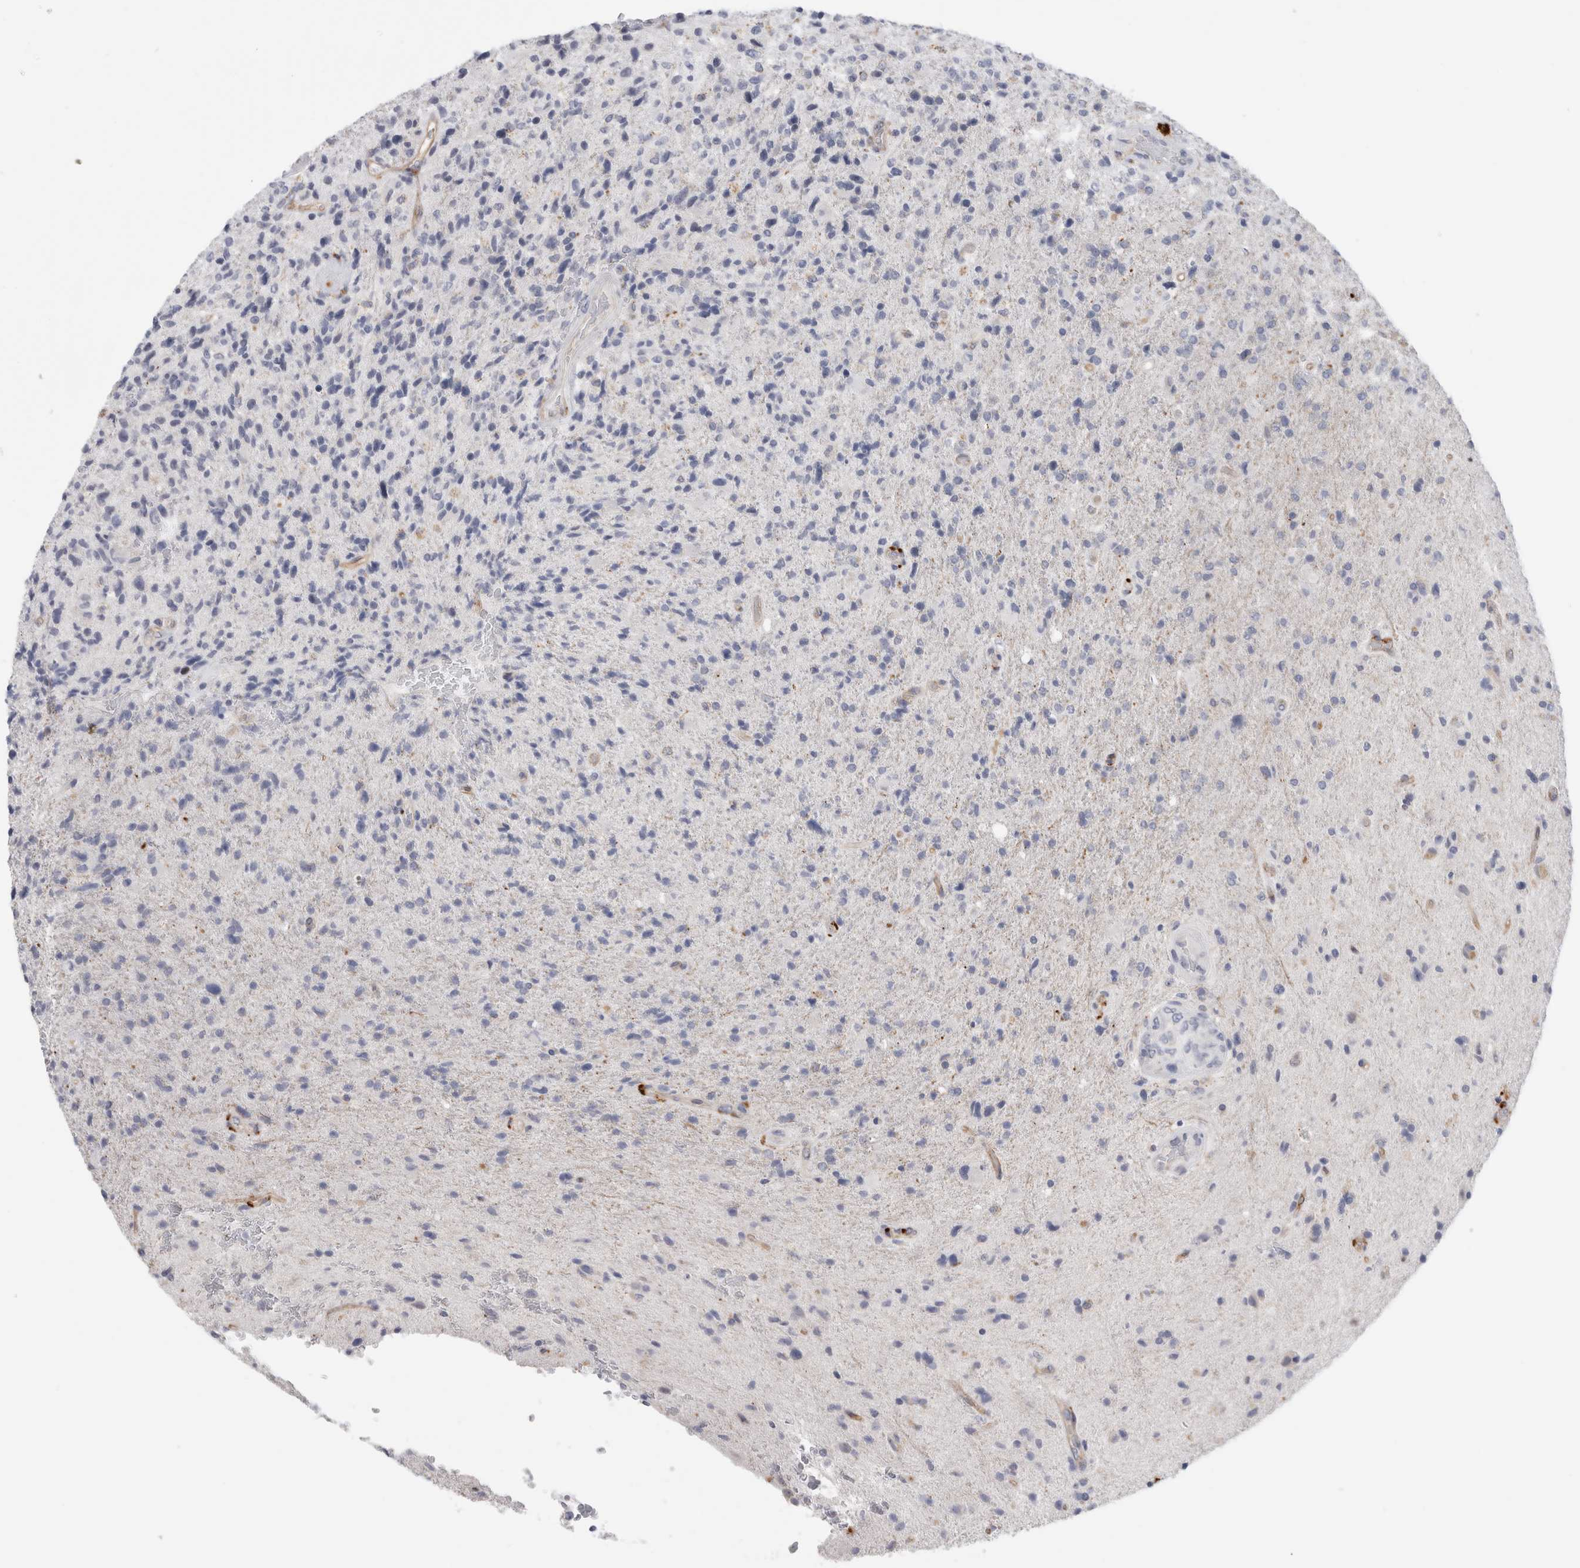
{"staining": {"intensity": "negative", "quantity": "none", "location": "none"}, "tissue": "glioma", "cell_type": "Tumor cells", "image_type": "cancer", "snomed": [{"axis": "morphology", "description": "Glioma, malignant, High grade"}, {"axis": "topography", "description": "Brain"}], "caption": "Tumor cells show no significant protein staining in glioma.", "gene": "ANKMY1", "patient": {"sex": "male", "age": 72}}